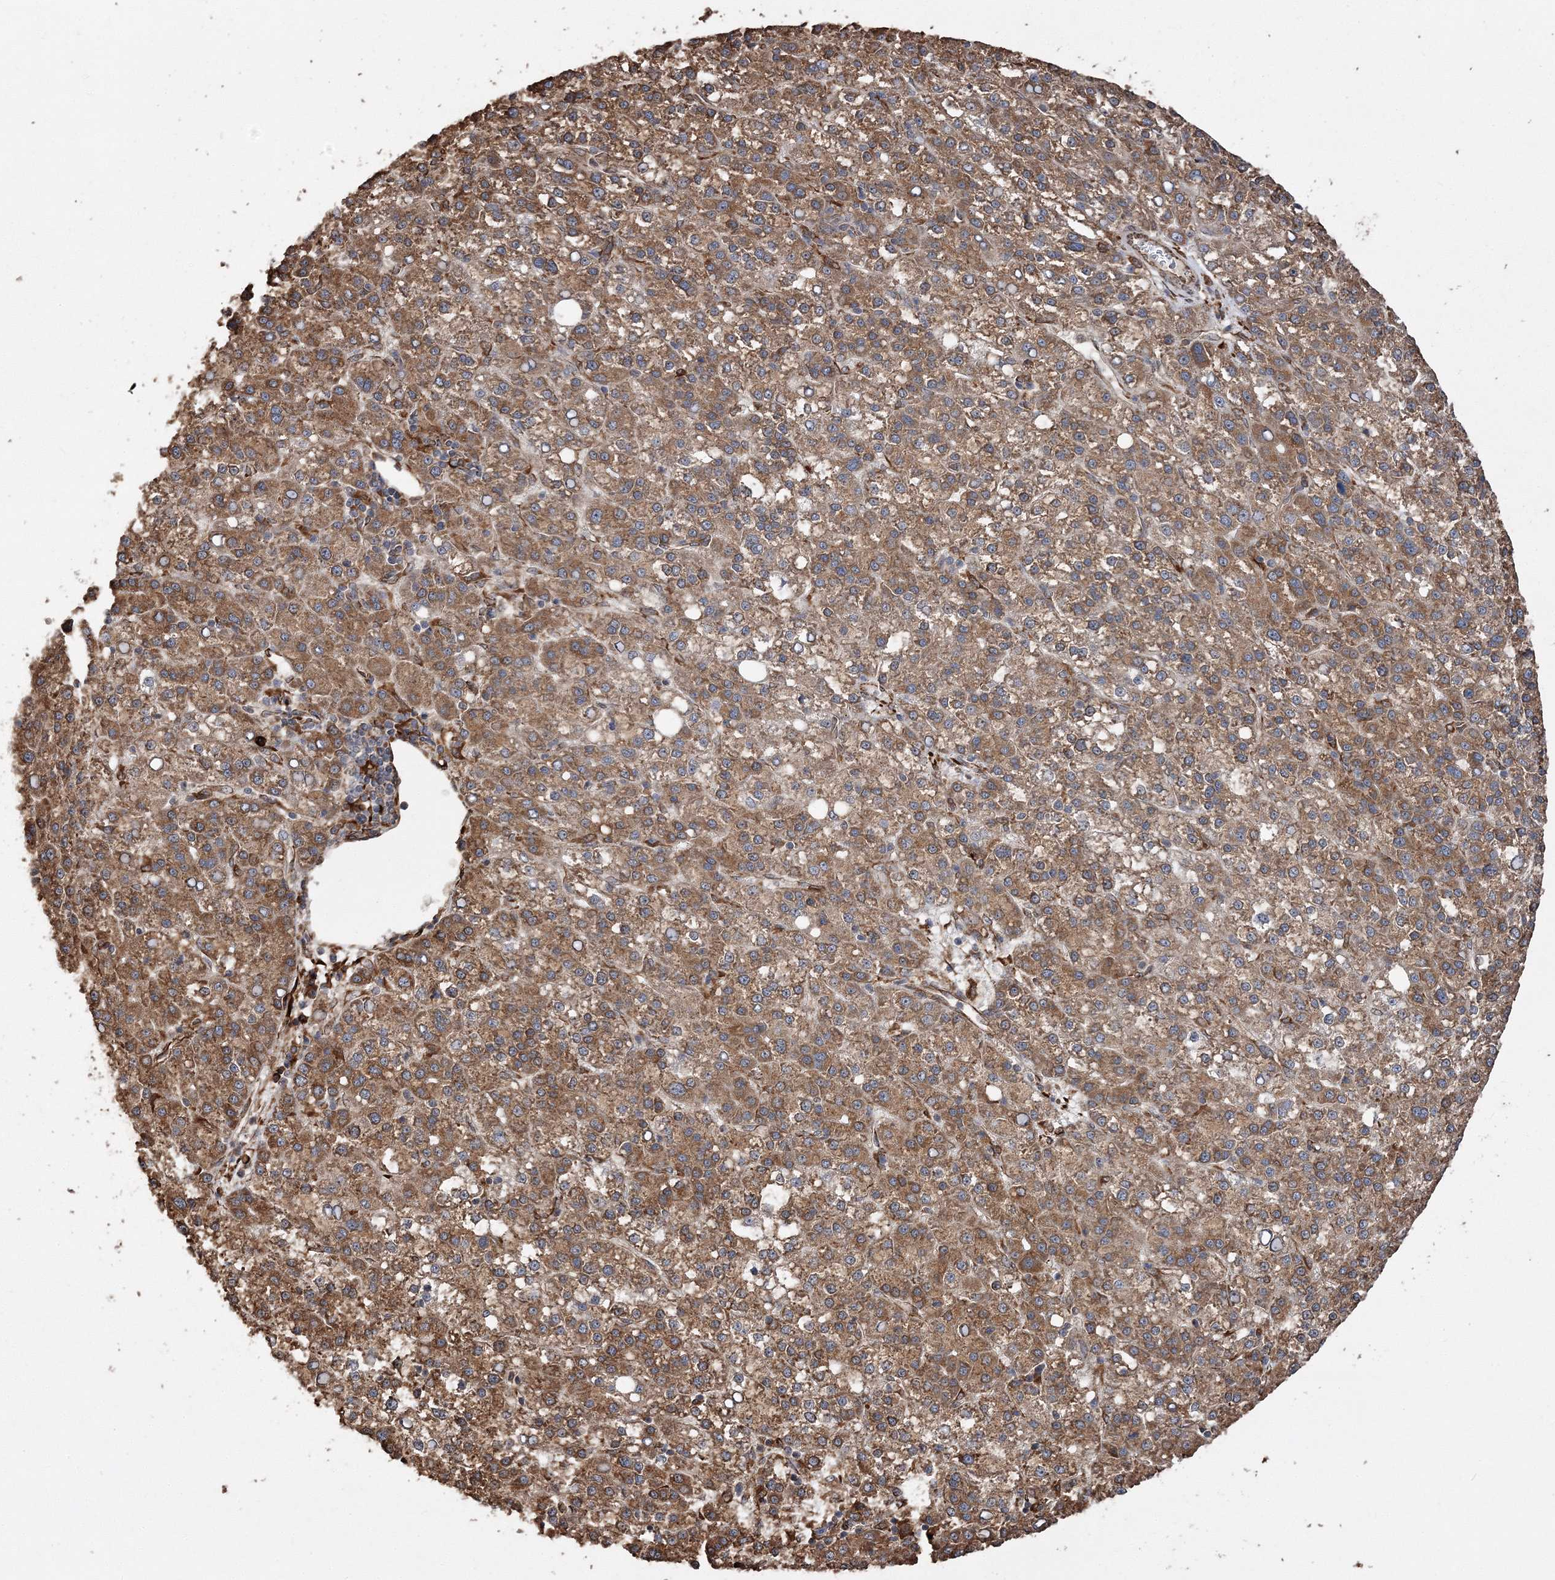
{"staining": {"intensity": "moderate", "quantity": ">75%", "location": "cytoplasmic/membranous"}, "tissue": "liver cancer", "cell_type": "Tumor cells", "image_type": "cancer", "snomed": [{"axis": "morphology", "description": "Carcinoma, Hepatocellular, NOS"}, {"axis": "topography", "description": "Liver"}], "caption": "A high-resolution histopathology image shows IHC staining of hepatocellular carcinoma (liver), which shows moderate cytoplasmic/membranous staining in about >75% of tumor cells. (Stains: DAB (3,3'-diaminobenzidine) in brown, nuclei in blue, Microscopy: brightfield microscopy at high magnification).", "gene": "SCRN3", "patient": {"sex": "female", "age": 58}}